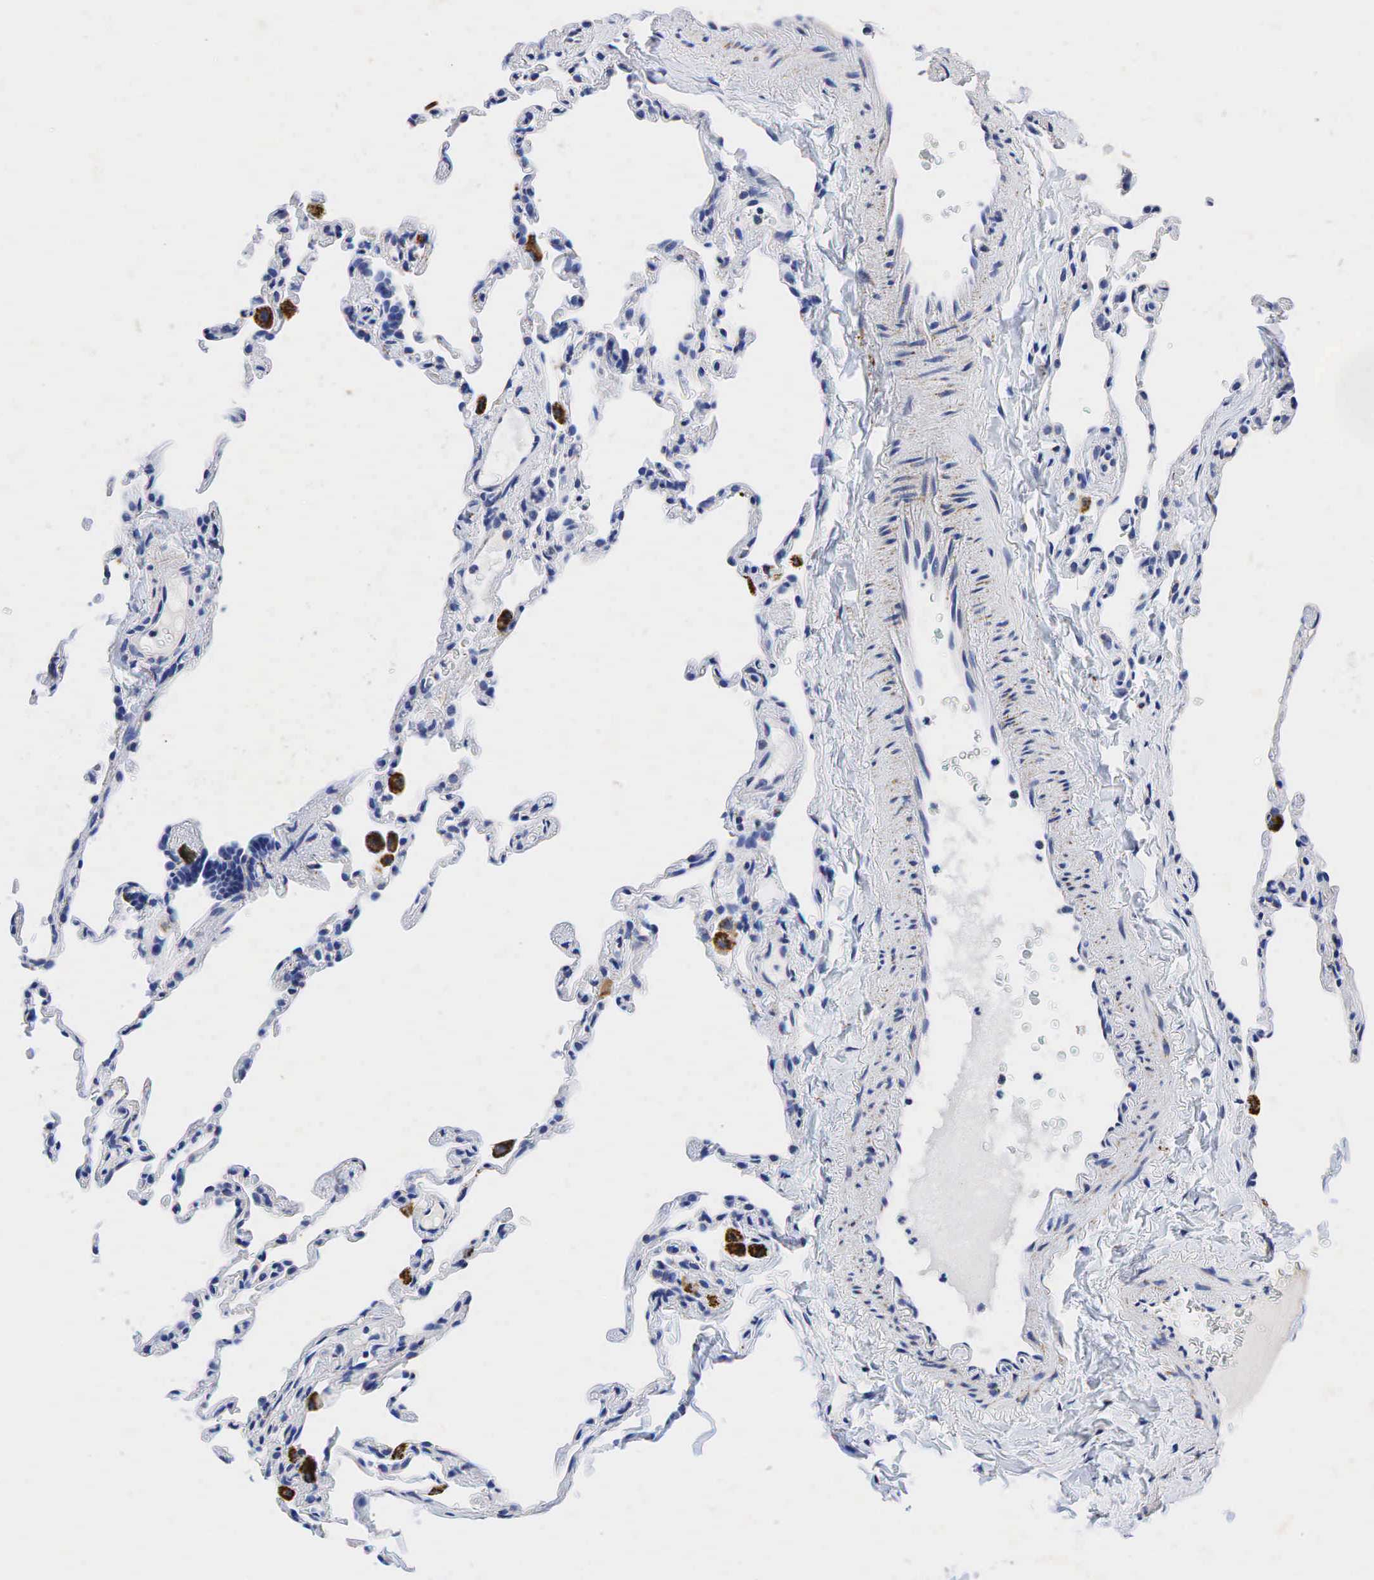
{"staining": {"intensity": "negative", "quantity": "none", "location": "none"}, "tissue": "lung", "cell_type": "Alveolar cells", "image_type": "normal", "snomed": [{"axis": "morphology", "description": "Normal tissue, NOS"}, {"axis": "topography", "description": "Lung"}], "caption": "Histopathology image shows no protein positivity in alveolar cells of benign lung.", "gene": "SYP", "patient": {"sex": "female", "age": 61}}